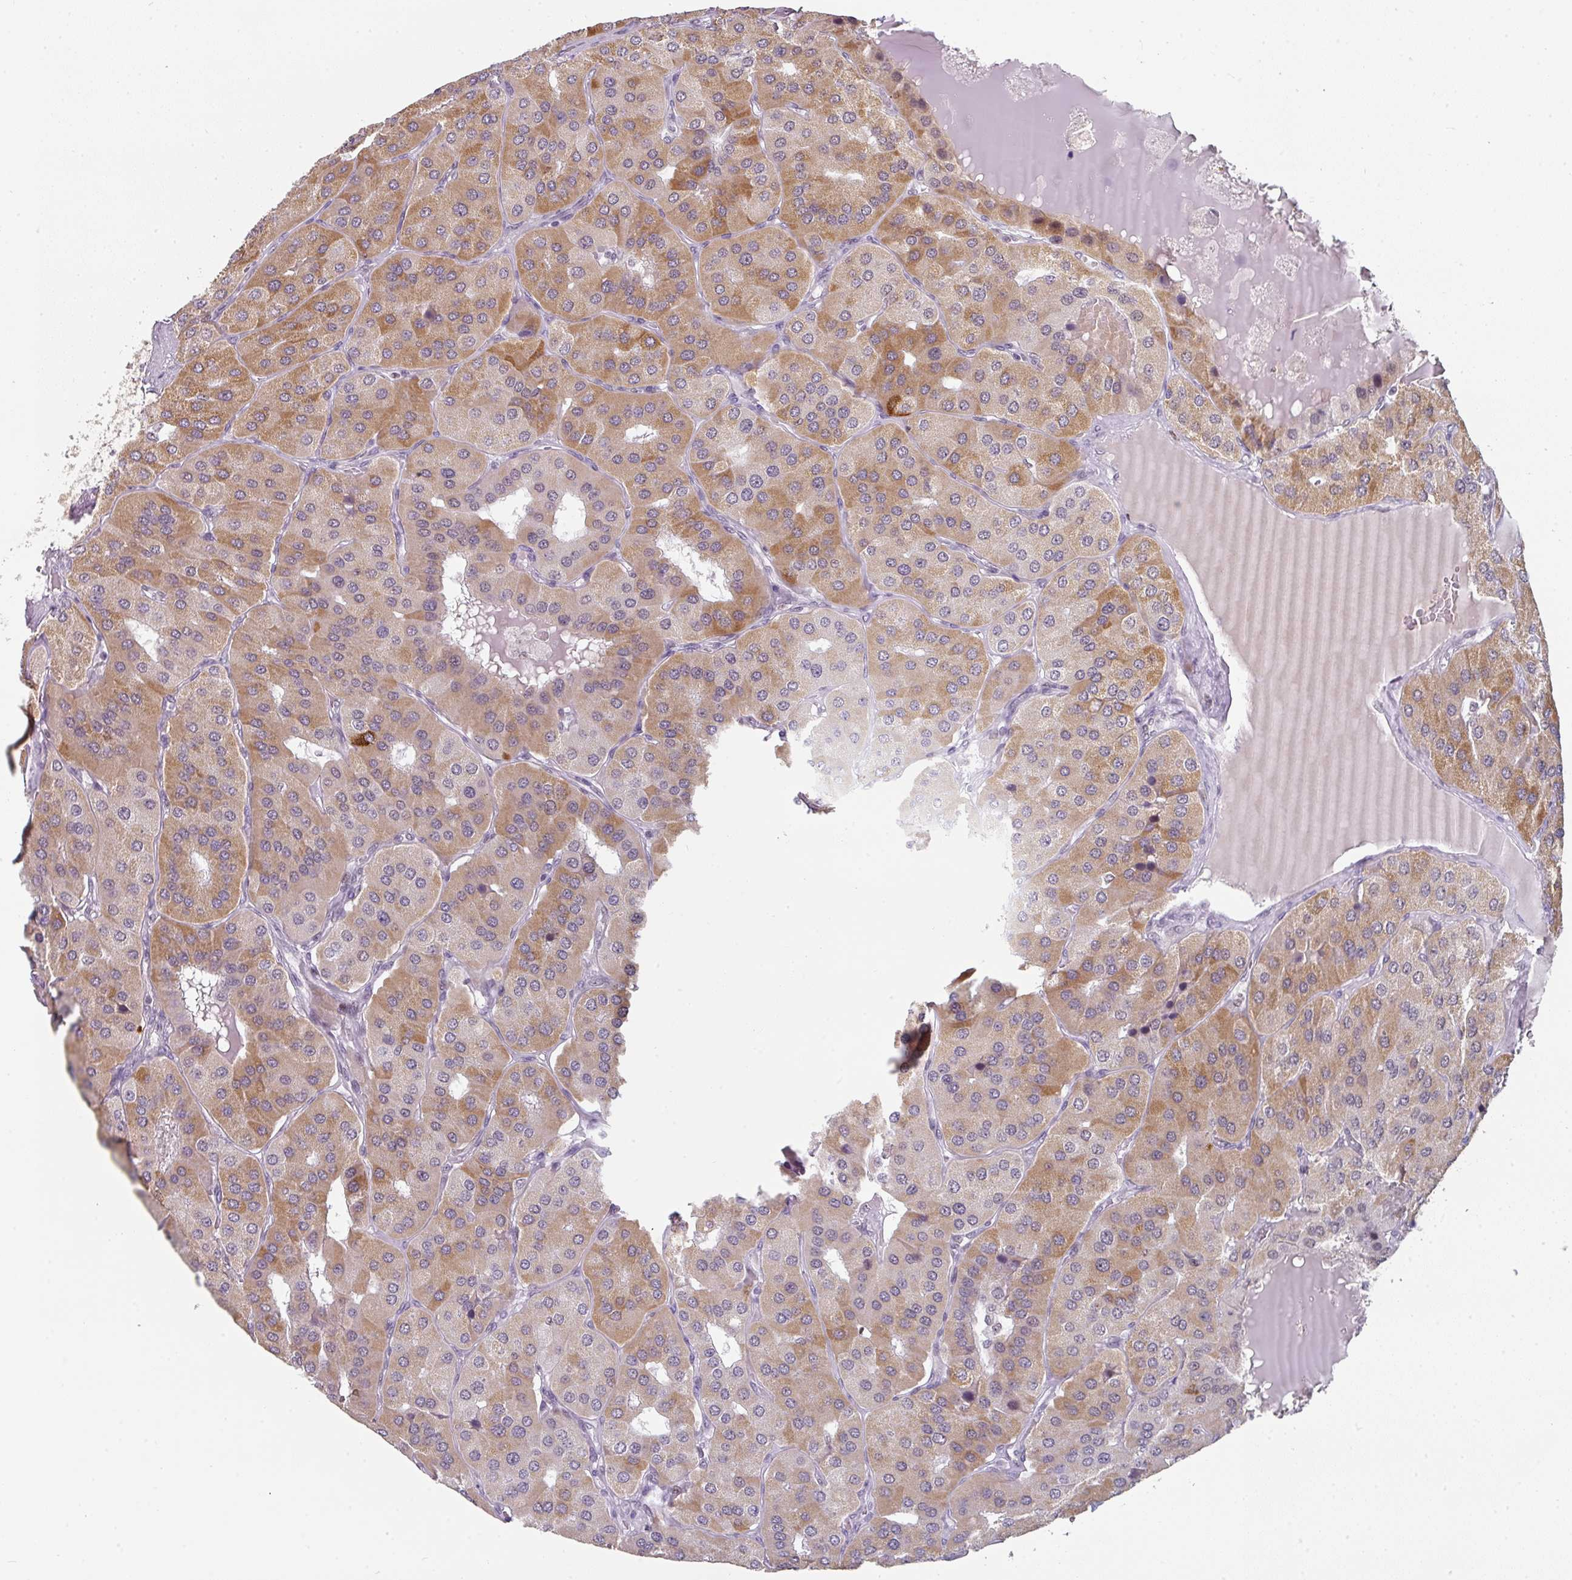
{"staining": {"intensity": "moderate", "quantity": "25%-75%", "location": "cytoplasmic/membranous"}, "tissue": "parathyroid gland", "cell_type": "Glandular cells", "image_type": "normal", "snomed": [{"axis": "morphology", "description": "Normal tissue, NOS"}, {"axis": "morphology", "description": "Adenoma, NOS"}, {"axis": "topography", "description": "Parathyroid gland"}], "caption": "IHC (DAB) staining of unremarkable human parathyroid gland demonstrates moderate cytoplasmic/membranous protein expression in about 25%-75% of glandular cells.", "gene": "ENSG00000283782", "patient": {"sex": "female", "age": 86}}